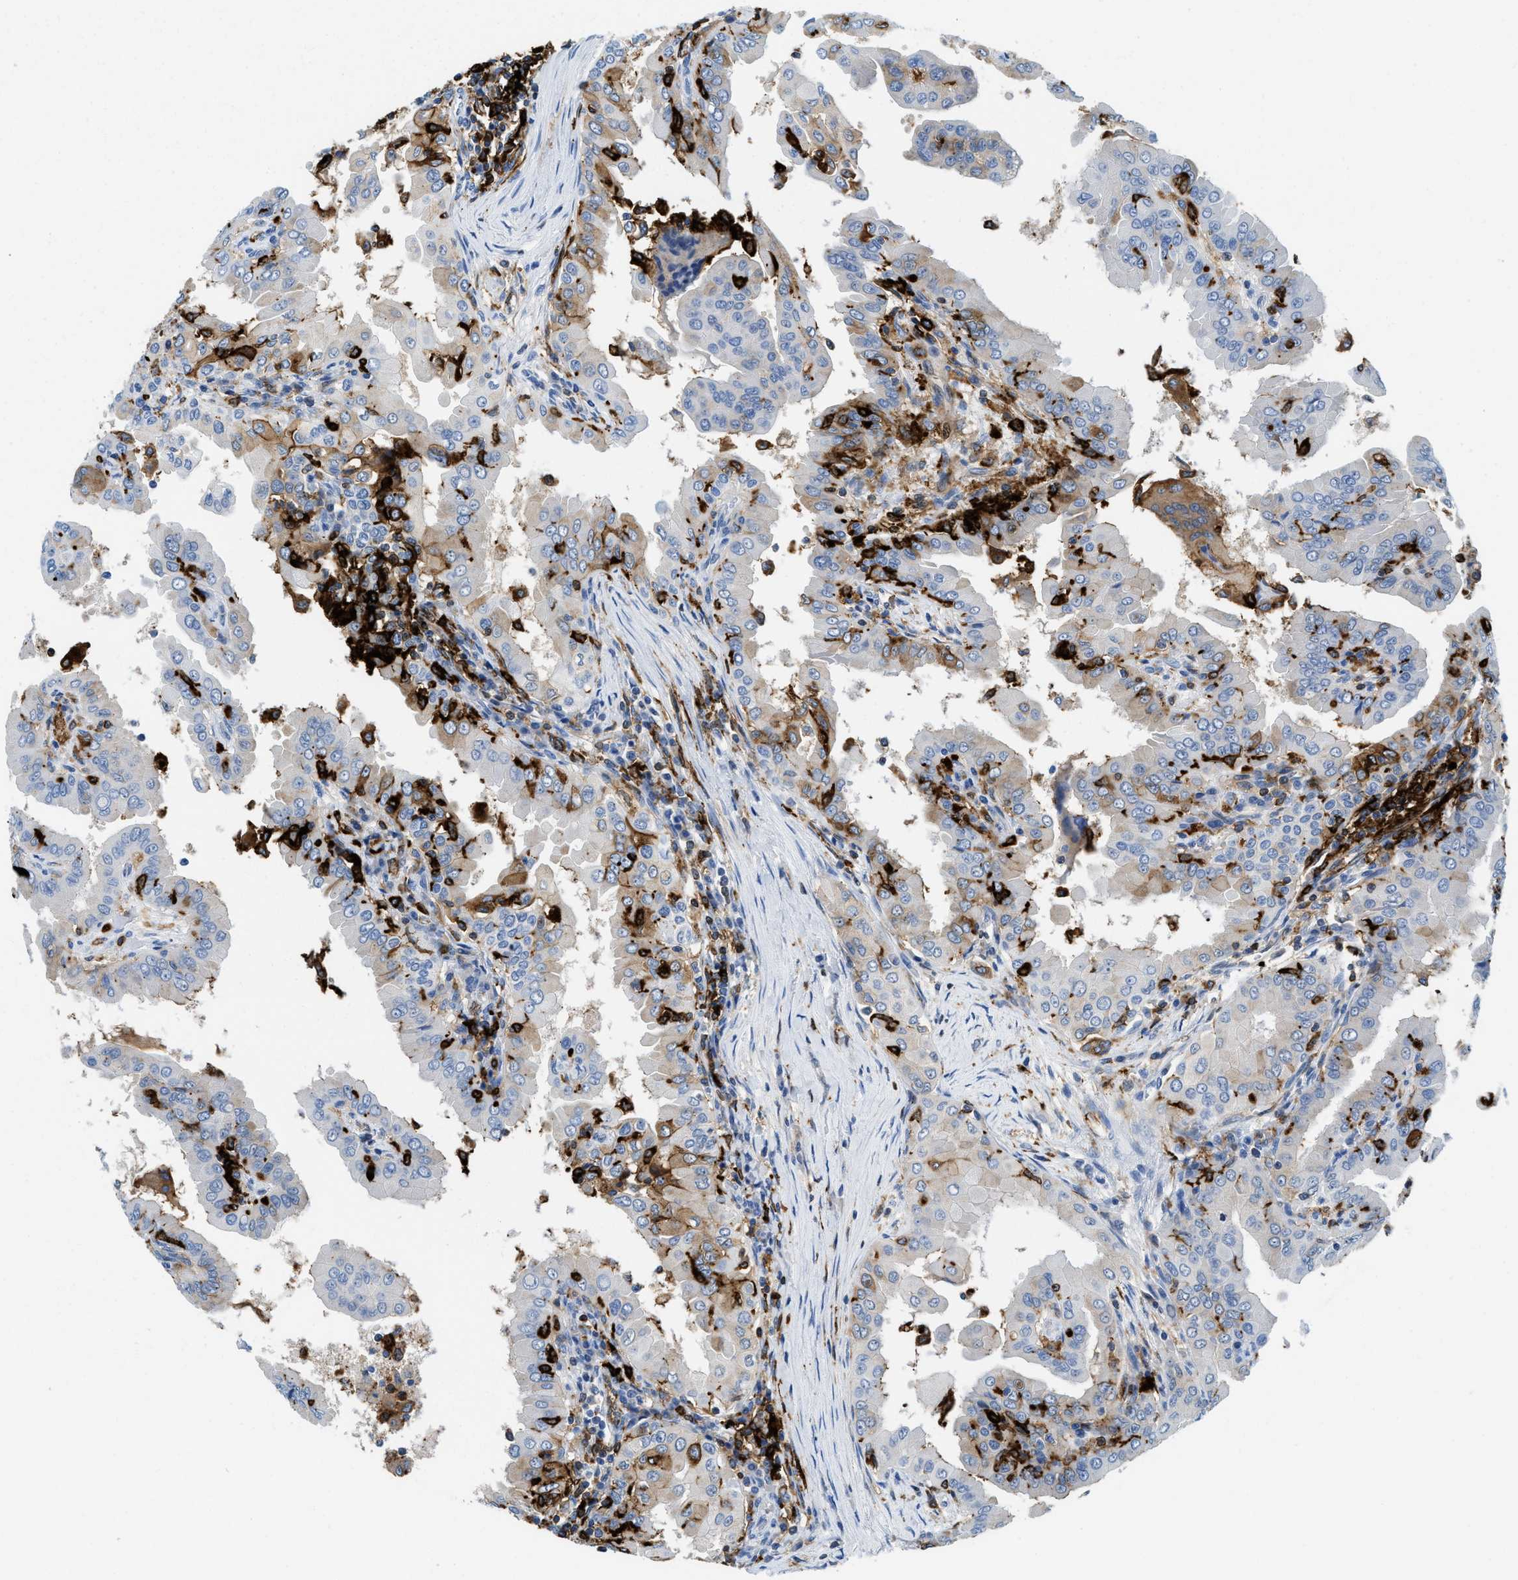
{"staining": {"intensity": "moderate", "quantity": "<25%", "location": "cytoplasmic/membranous"}, "tissue": "thyroid cancer", "cell_type": "Tumor cells", "image_type": "cancer", "snomed": [{"axis": "morphology", "description": "Papillary adenocarcinoma, NOS"}, {"axis": "topography", "description": "Thyroid gland"}], "caption": "Thyroid papillary adenocarcinoma stained with a protein marker reveals moderate staining in tumor cells.", "gene": "CD226", "patient": {"sex": "male", "age": 33}}